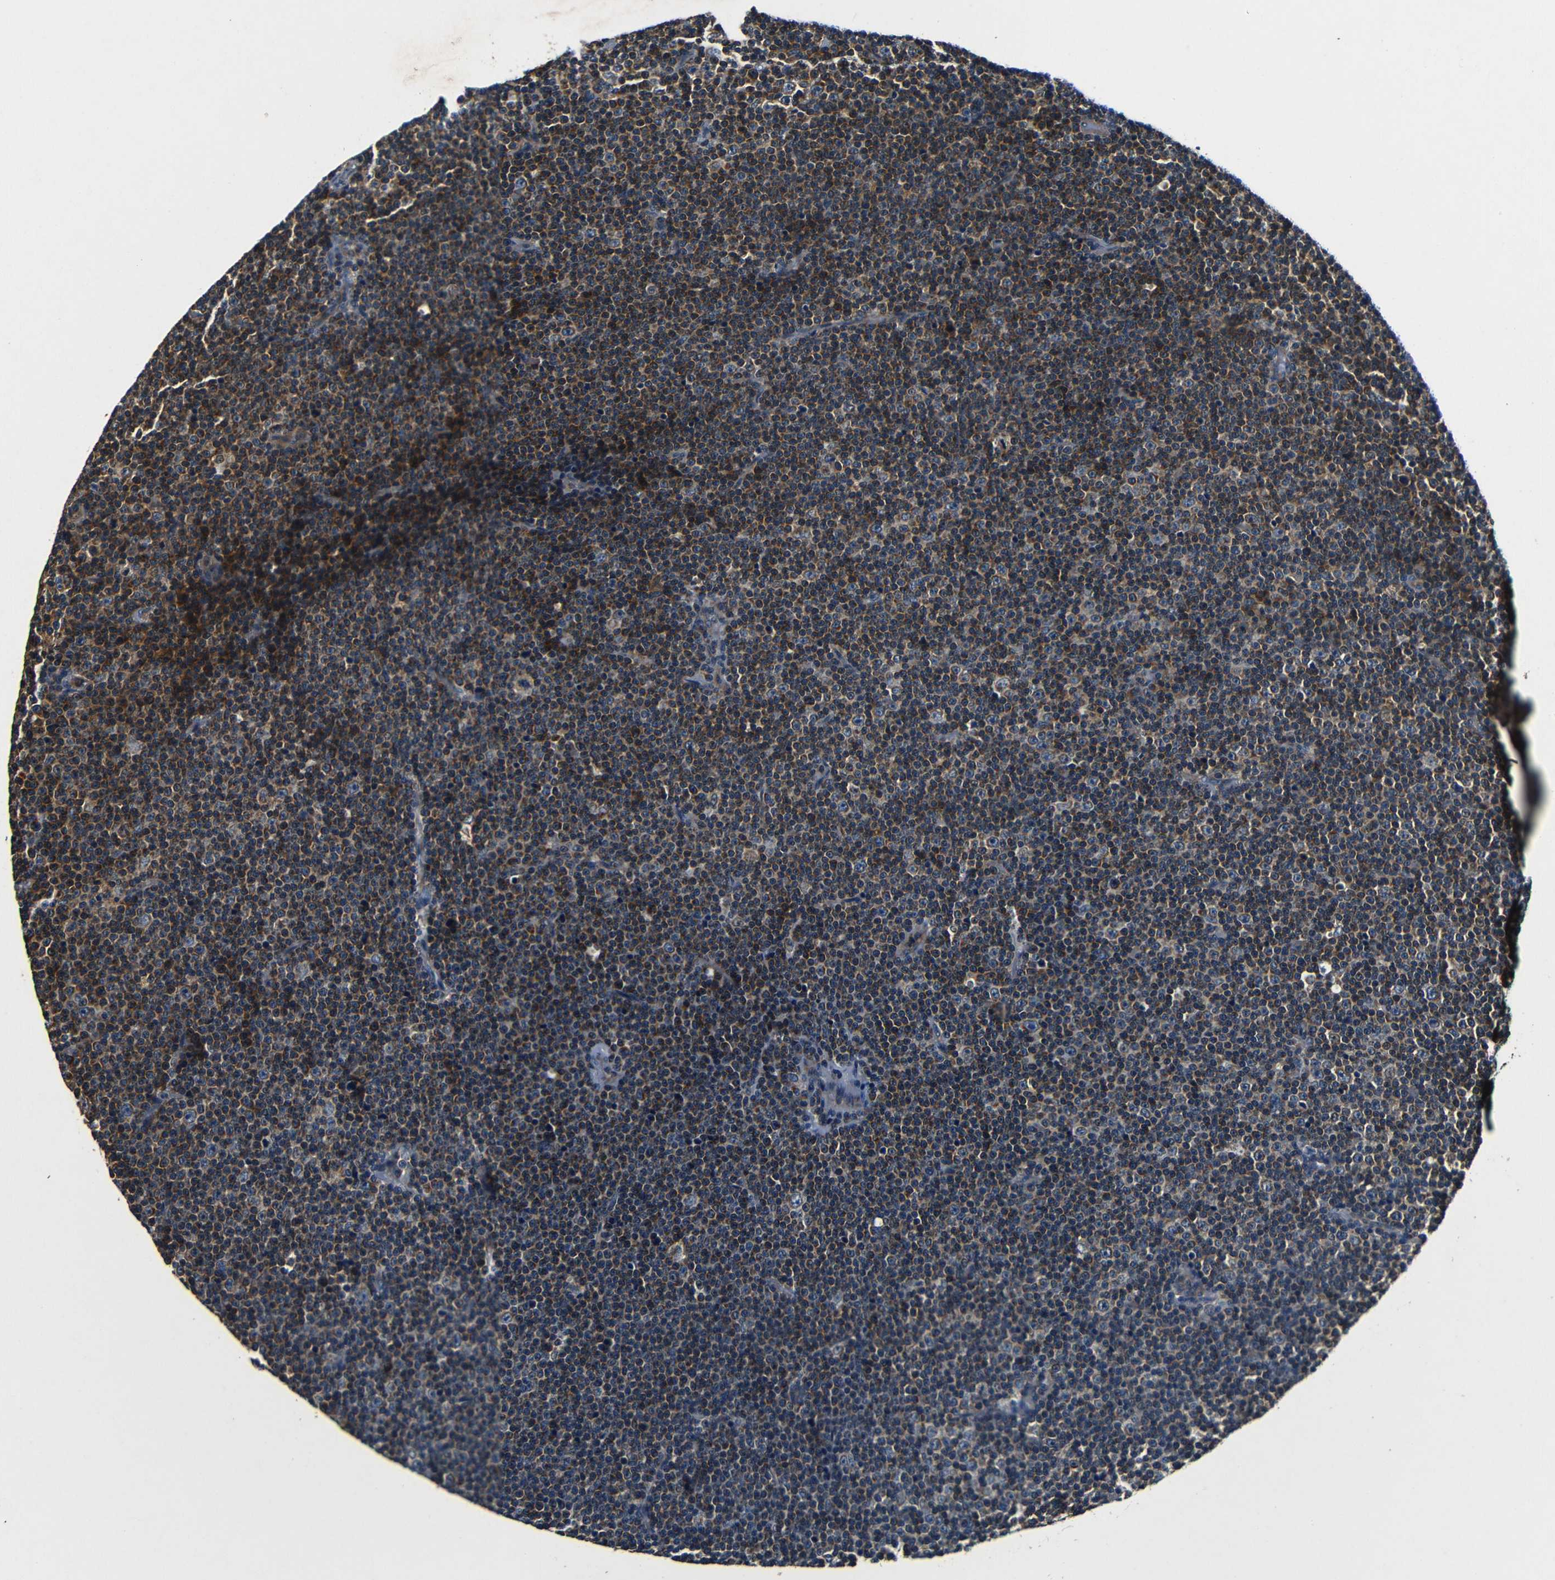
{"staining": {"intensity": "moderate", "quantity": "25%-75%", "location": "cytoplasmic/membranous"}, "tissue": "lymphoma", "cell_type": "Tumor cells", "image_type": "cancer", "snomed": [{"axis": "morphology", "description": "Malignant lymphoma, non-Hodgkin's type, Low grade"}, {"axis": "topography", "description": "Lymph node"}], "caption": "Immunohistochemical staining of human low-grade malignant lymphoma, non-Hodgkin's type shows moderate cytoplasmic/membranous protein positivity in approximately 25%-75% of tumor cells.", "gene": "MTX1", "patient": {"sex": "female", "age": 67}}